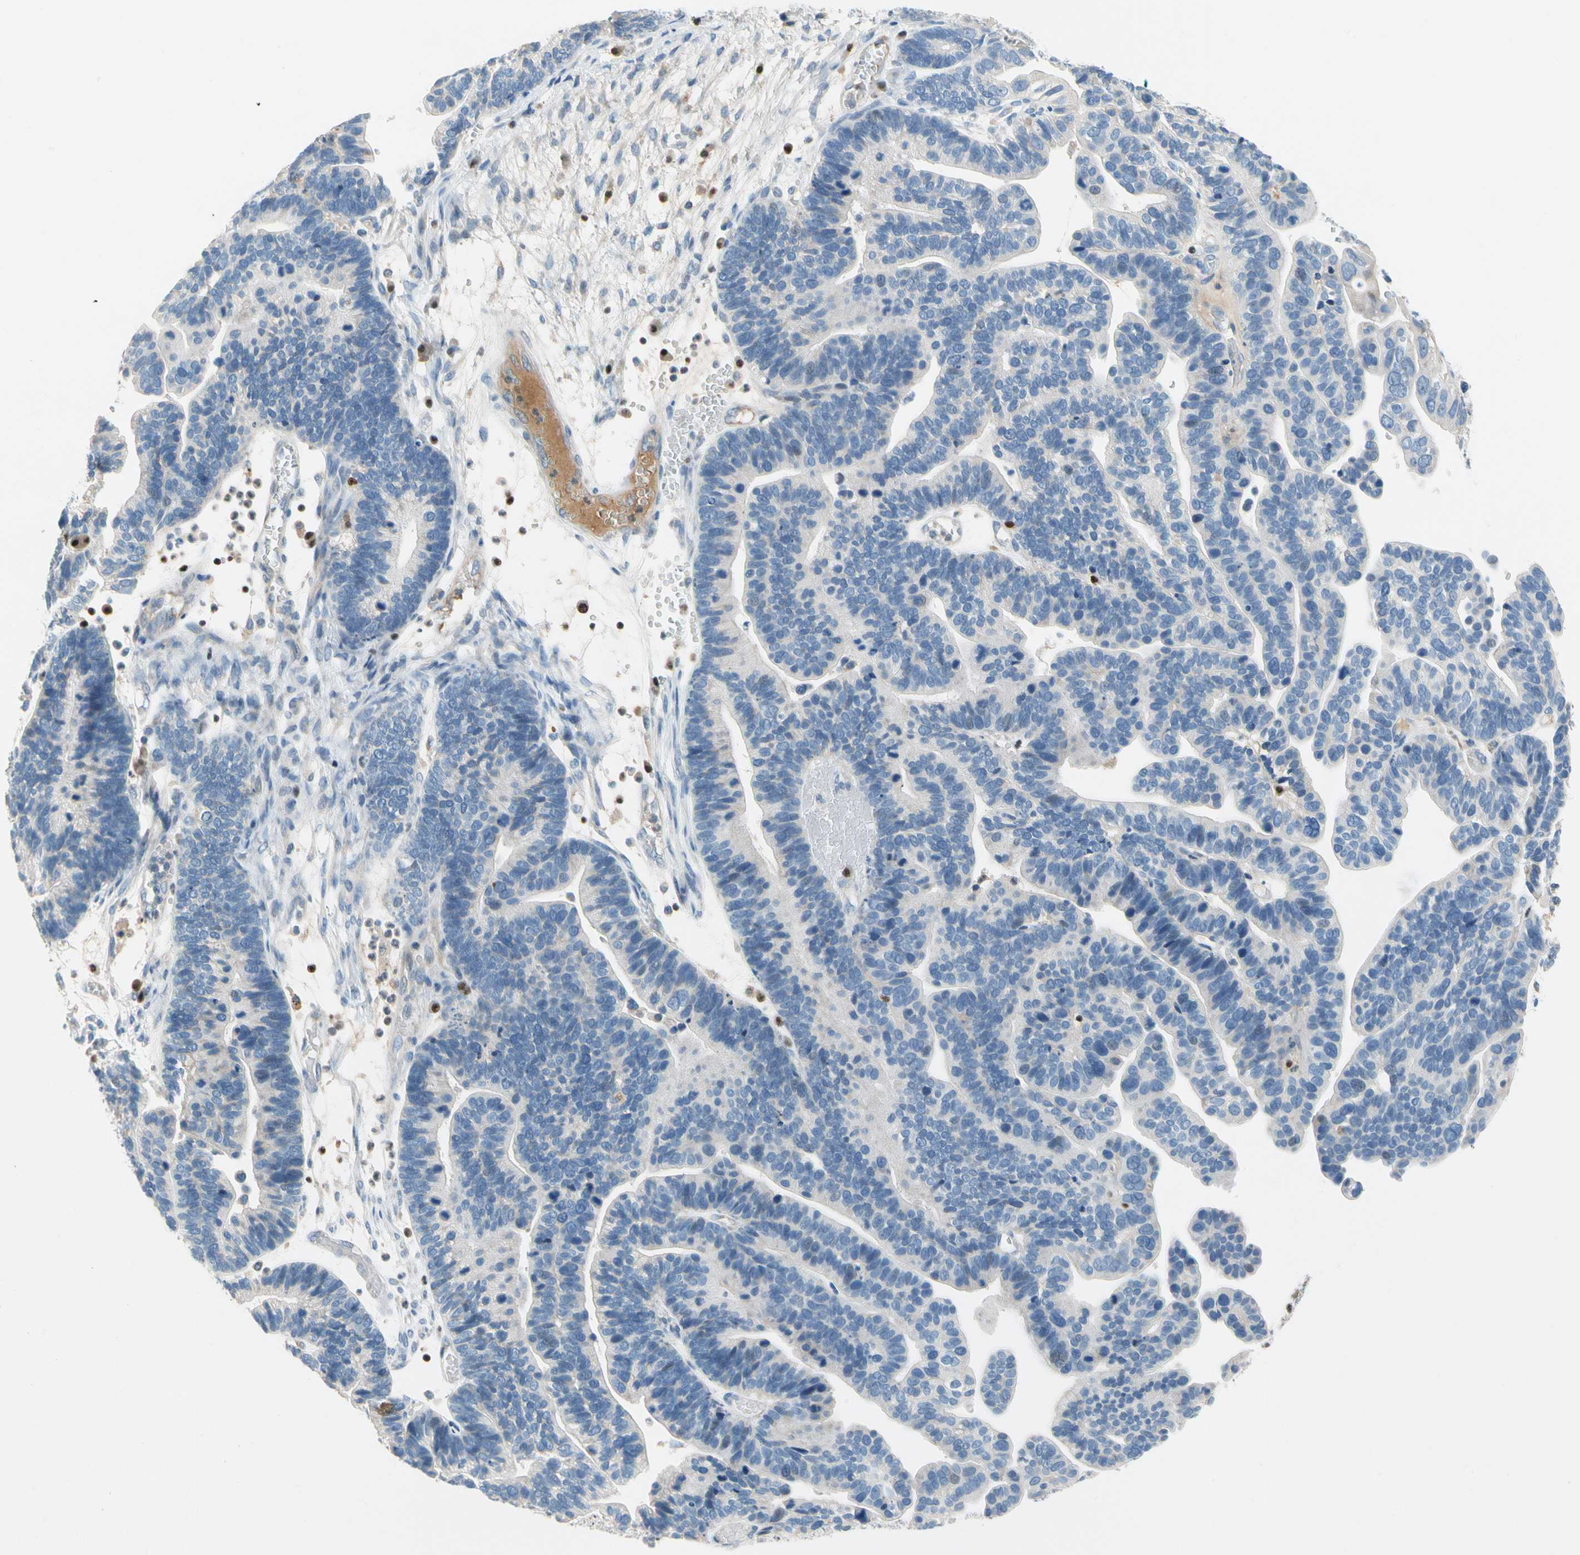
{"staining": {"intensity": "negative", "quantity": "none", "location": "none"}, "tissue": "ovarian cancer", "cell_type": "Tumor cells", "image_type": "cancer", "snomed": [{"axis": "morphology", "description": "Cystadenocarcinoma, serous, NOS"}, {"axis": "topography", "description": "Ovary"}], "caption": "Histopathology image shows no protein positivity in tumor cells of ovarian cancer tissue.", "gene": "SP140", "patient": {"sex": "female", "age": 56}}